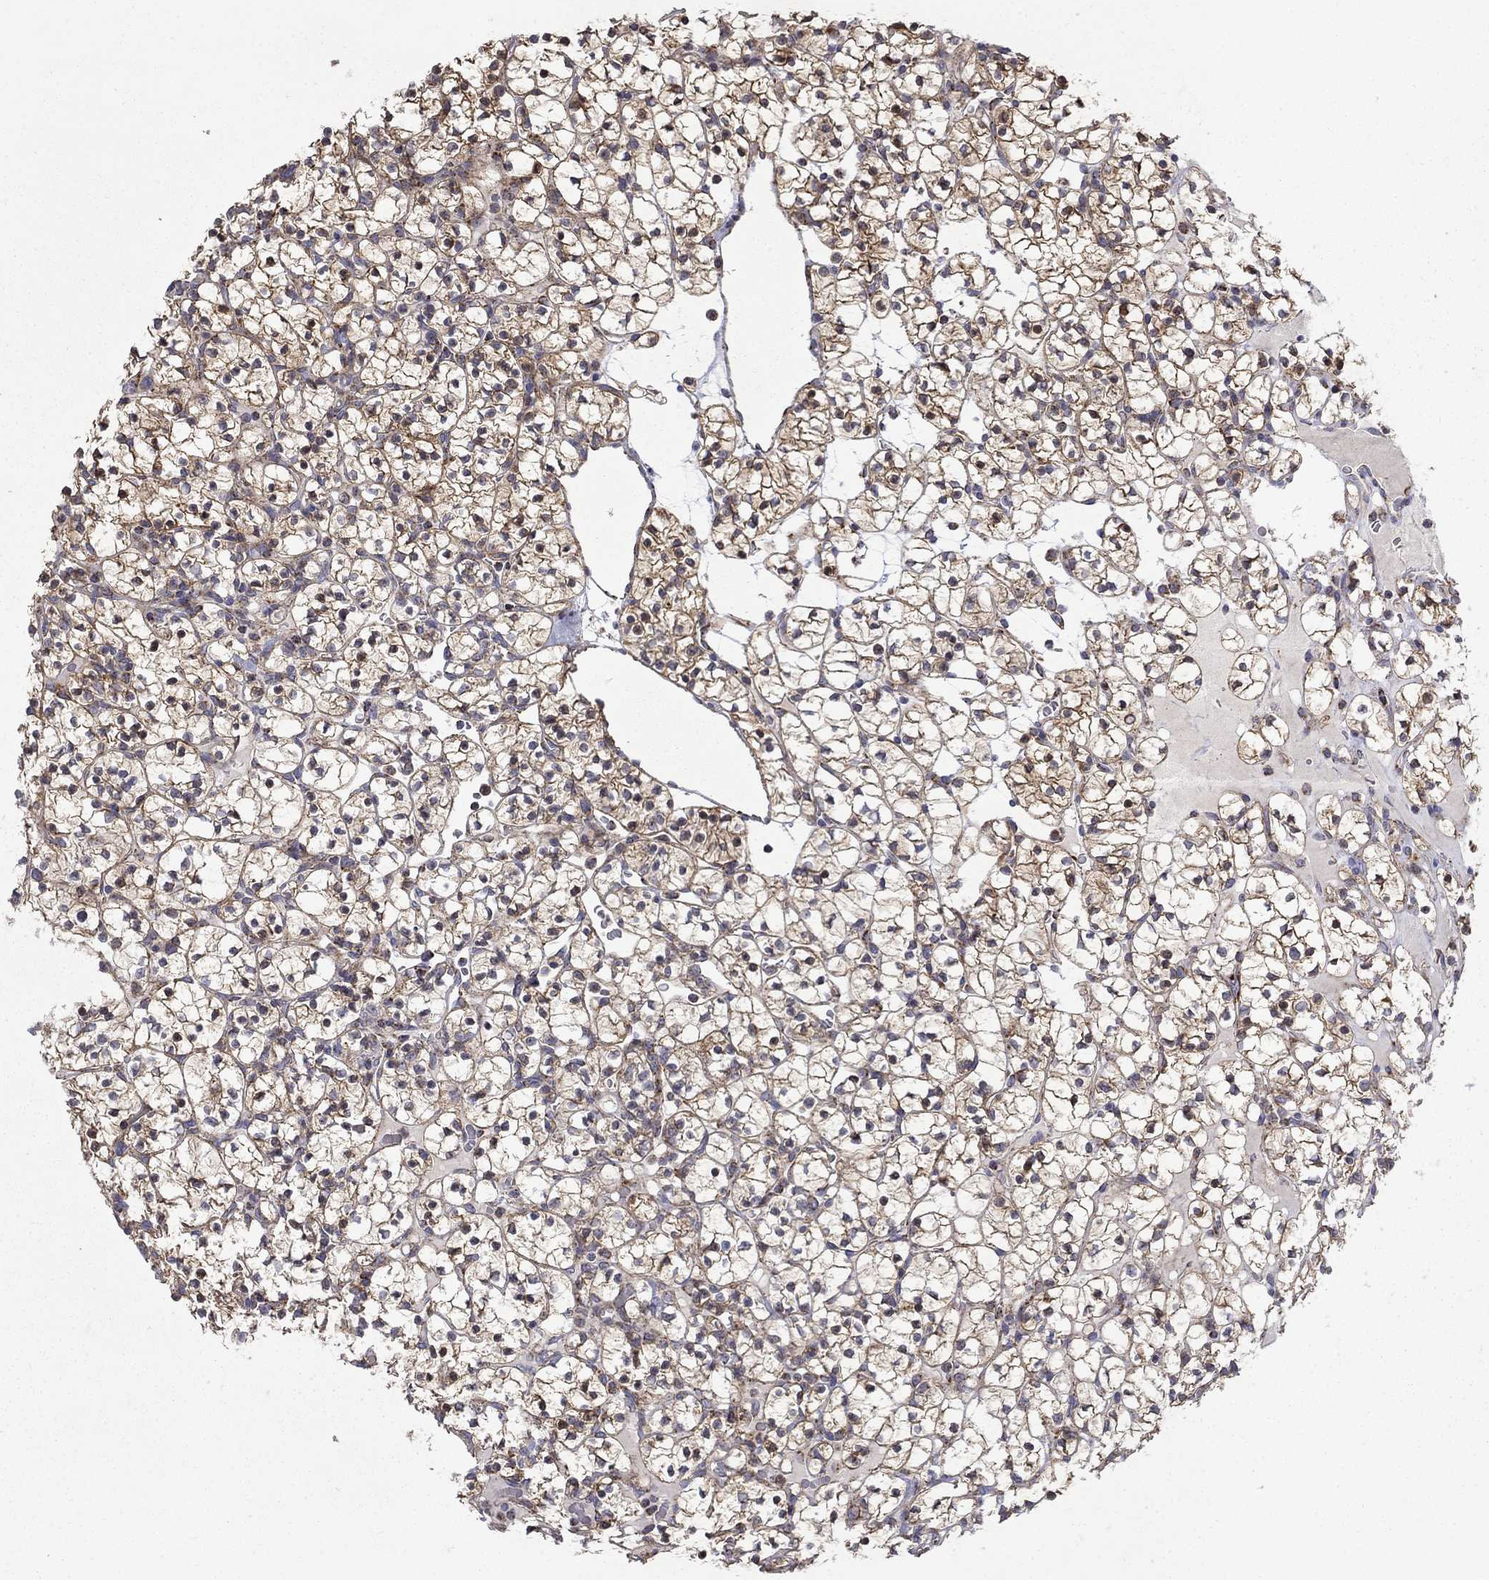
{"staining": {"intensity": "moderate", "quantity": ">75%", "location": "cytoplasmic/membranous"}, "tissue": "renal cancer", "cell_type": "Tumor cells", "image_type": "cancer", "snomed": [{"axis": "morphology", "description": "Adenocarcinoma, NOS"}, {"axis": "topography", "description": "Kidney"}], "caption": "Immunohistochemistry (IHC) (DAB (3,3'-diaminobenzidine)) staining of human renal cancer displays moderate cytoplasmic/membranous protein positivity in approximately >75% of tumor cells.", "gene": "PCBP3", "patient": {"sex": "female", "age": 89}}